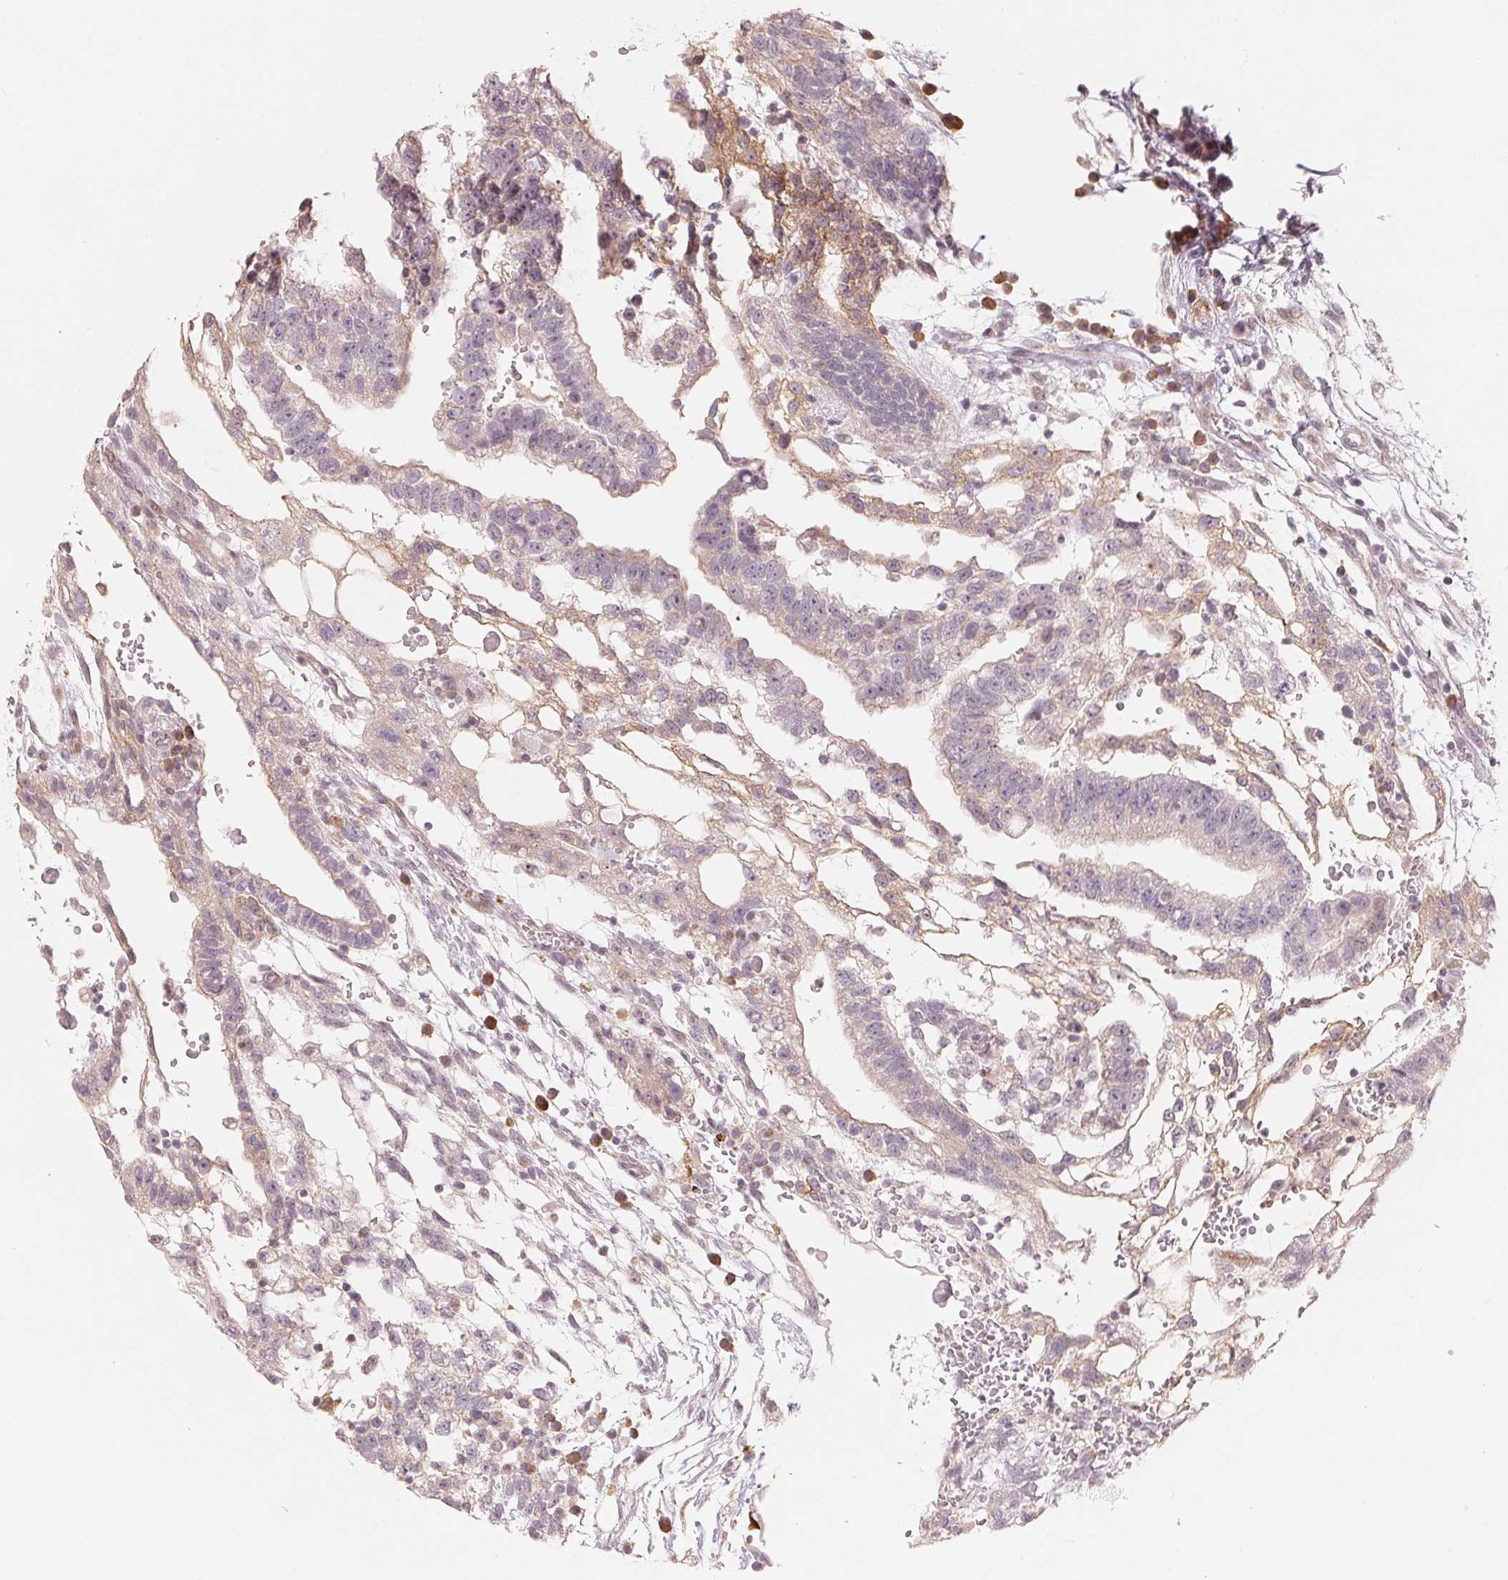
{"staining": {"intensity": "weak", "quantity": "<25%", "location": "cytoplasmic/membranous"}, "tissue": "testis cancer", "cell_type": "Tumor cells", "image_type": "cancer", "snomed": [{"axis": "morphology", "description": "Normal tissue, NOS"}, {"axis": "morphology", "description": "Carcinoma, Embryonal, NOS"}, {"axis": "topography", "description": "Testis"}], "caption": "High magnification brightfield microscopy of testis embryonal carcinoma stained with DAB (3,3'-diaminobenzidine) (brown) and counterstained with hematoxylin (blue): tumor cells show no significant positivity.", "gene": "DENND2C", "patient": {"sex": "male", "age": 32}}